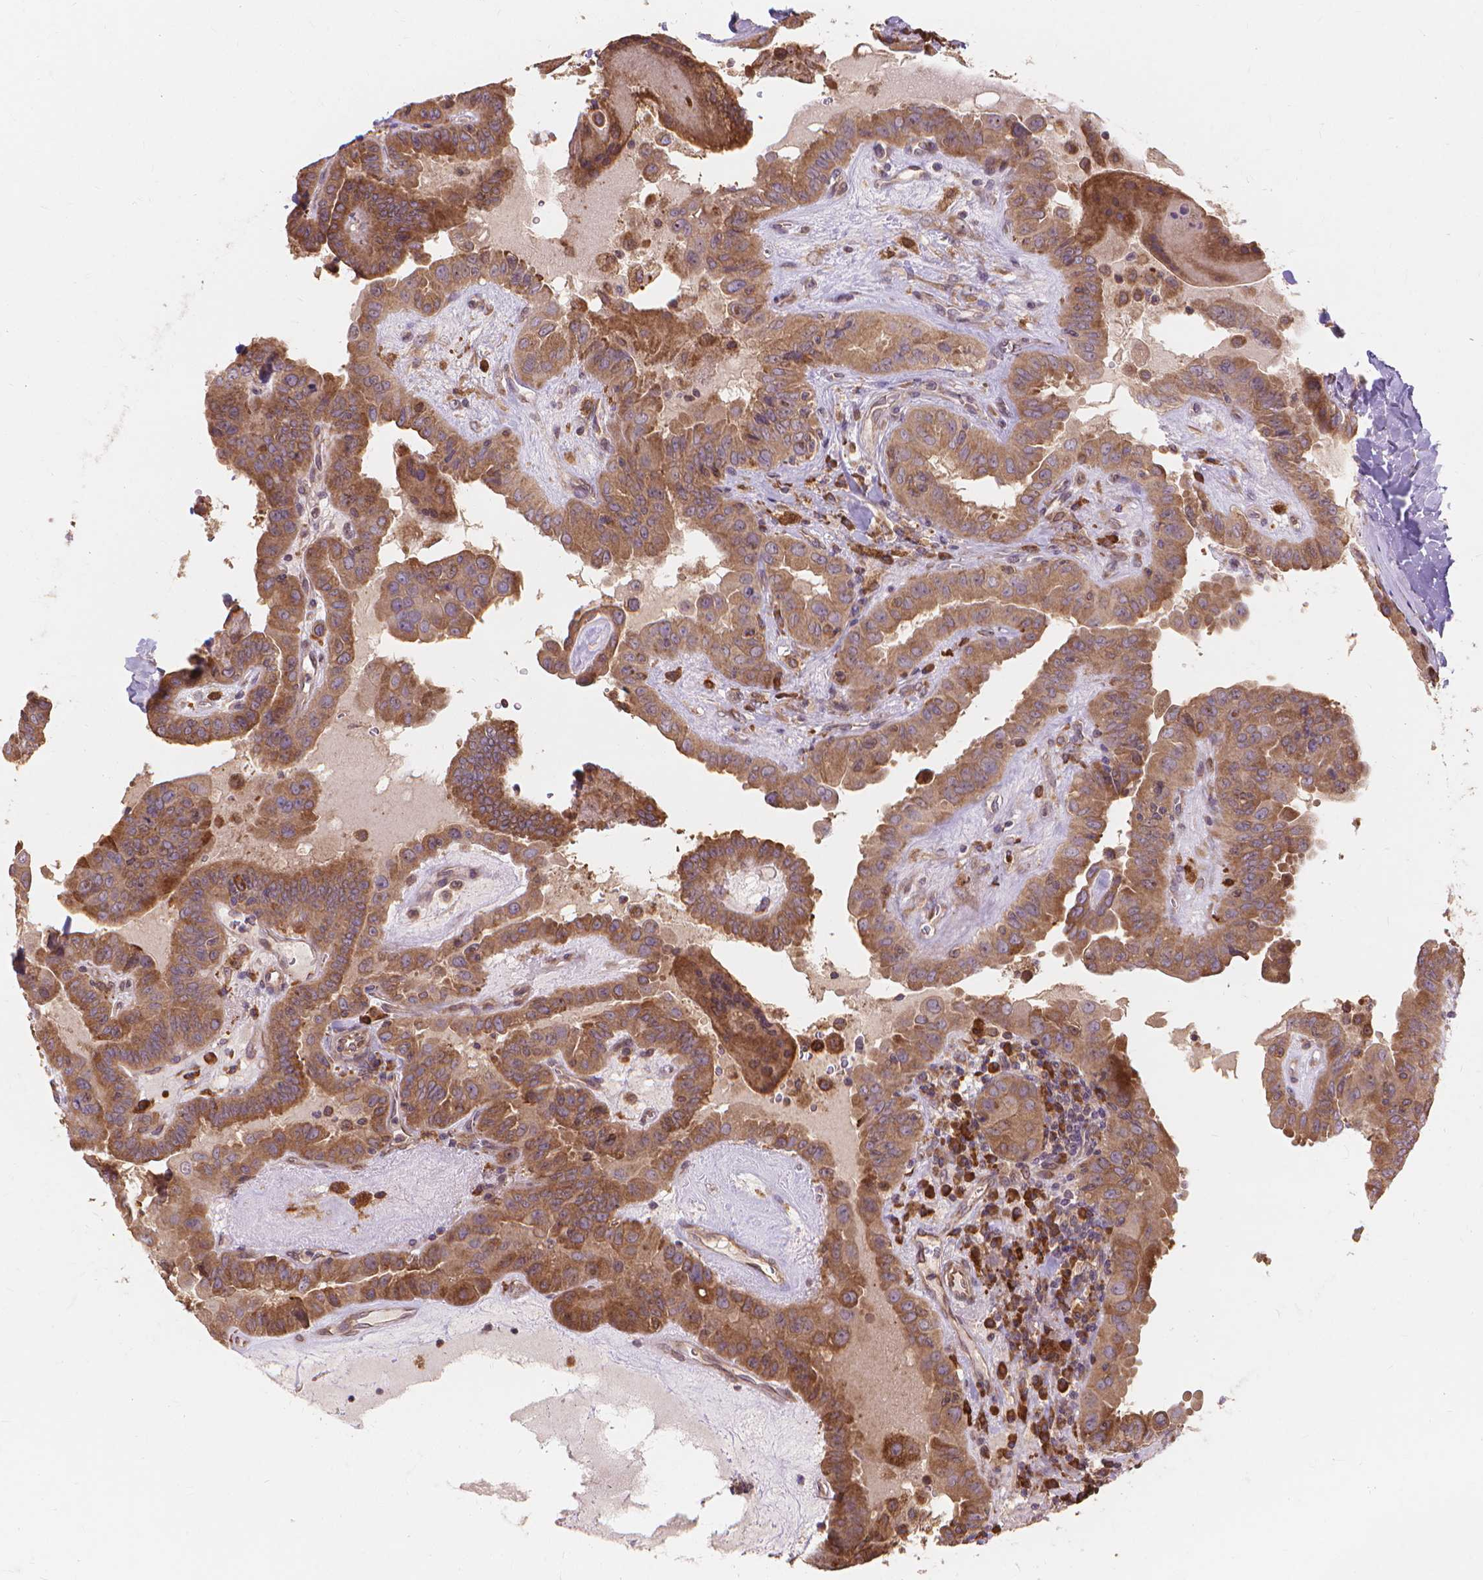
{"staining": {"intensity": "moderate", "quantity": ">75%", "location": "cytoplasmic/membranous"}, "tissue": "thyroid cancer", "cell_type": "Tumor cells", "image_type": "cancer", "snomed": [{"axis": "morphology", "description": "Papillary adenocarcinoma, NOS"}, {"axis": "topography", "description": "Thyroid gland"}], "caption": "Thyroid cancer stained for a protein (brown) reveals moderate cytoplasmic/membranous positive staining in about >75% of tumor cells.", "gene": "TAB2", "patient": {"sex": "female", "age": 37}}